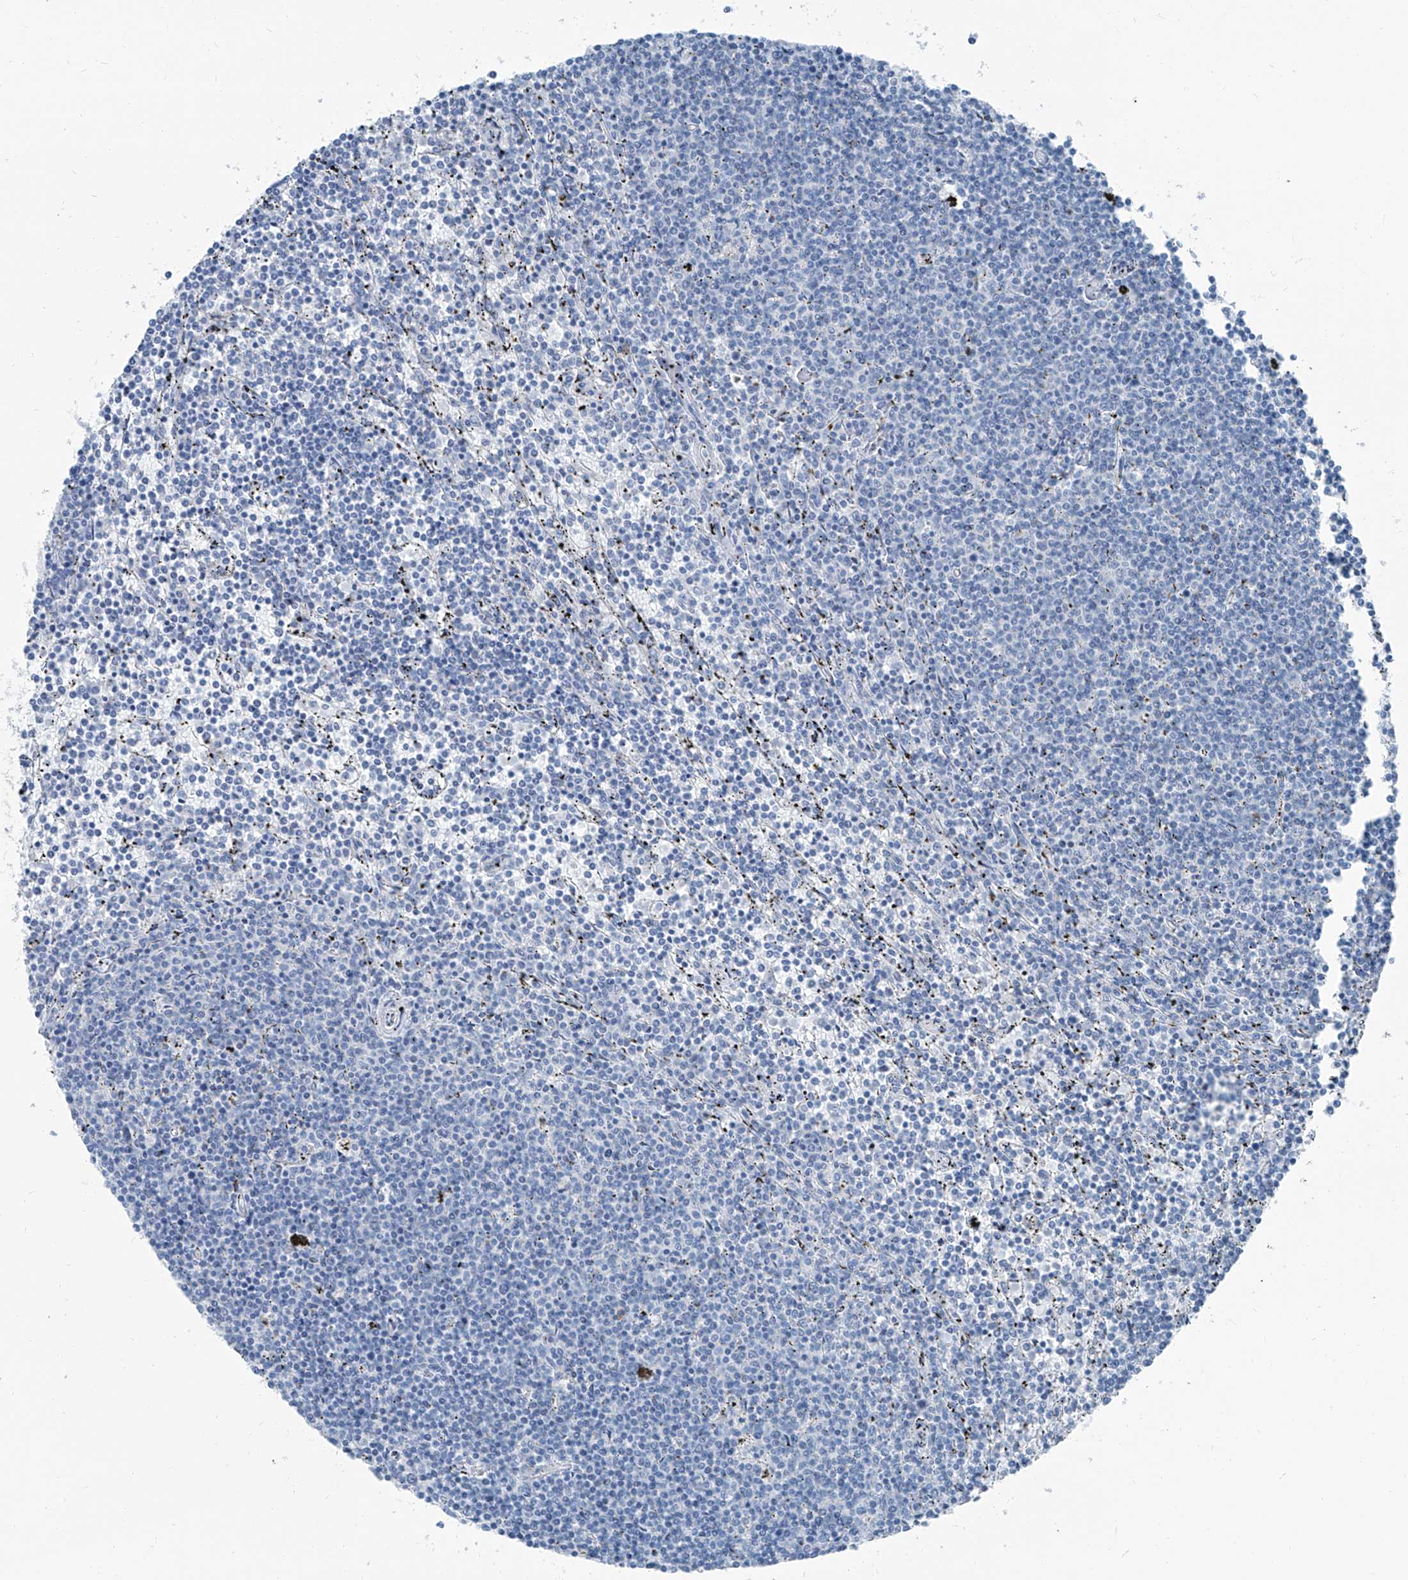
{"staining": {"intensity": "negative", "quantity": "none", "location": "none"}, "tissue": "lymphoma", "cell_type": "Tumor cells", "image_type": "cancer", "snomed": [{"axis": "morphology", "description": "Malignant lymphoma, non-Hodgkin's type, Low grade"}, {"axis": "topography", "description": "Spleen"}], "caption": "Immunohistochemistry photomicrograph of low-grade malignant lymphoma, non-Hodgkin's type stained for a protein (brown), which exhibits no positivity in tumor cells.", "gene": "RGN", "patient": {"sex": "female", "age": 50}}